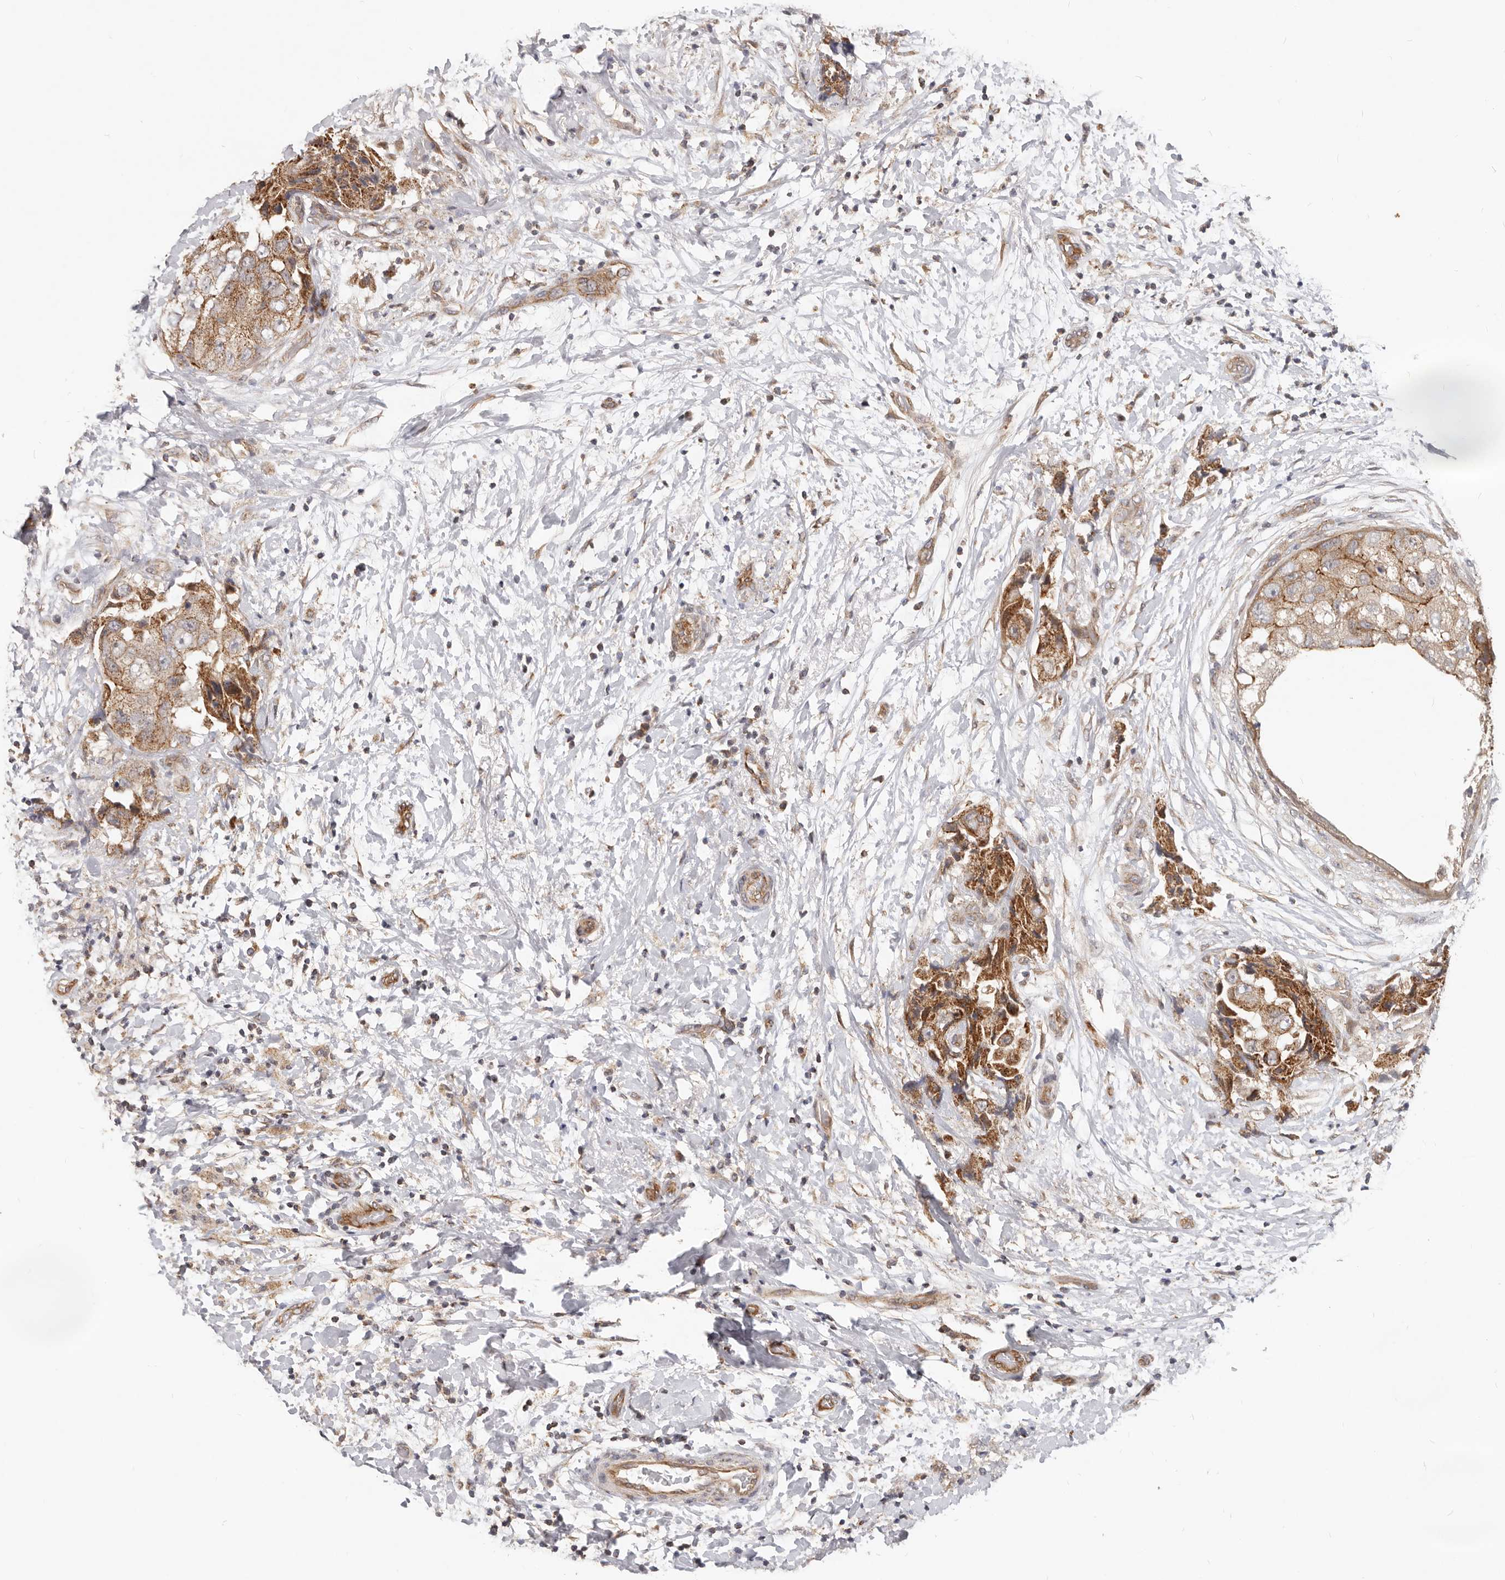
{"staining": {"intensity": "moderate", "quantity": ">75%", "location": "cytoplasmic/membranous"}, "tissue": "breast cancer", "cell_type": "Tumor cells", "image_type": "cancer", "snomed": [{"axis": "morphology", "description": "Normal tissue, NOS"}, {"axis": "morphology", "description": "Duct carcinoma"}, {"axis": "topography", "description": "Breast"}], "caption": "This photomicrograph demonstrates breast cancer (invasive ductal carcinoma) stained with immunohistochemistry (IHC) to label a protein in brown. The cytoplasmic/membranous of tumor cells show moderate positivity for the protein. Nuclei are counter-stained blue.", "gene": "USP49", "patient": {"sex": "female", "age": 62}}